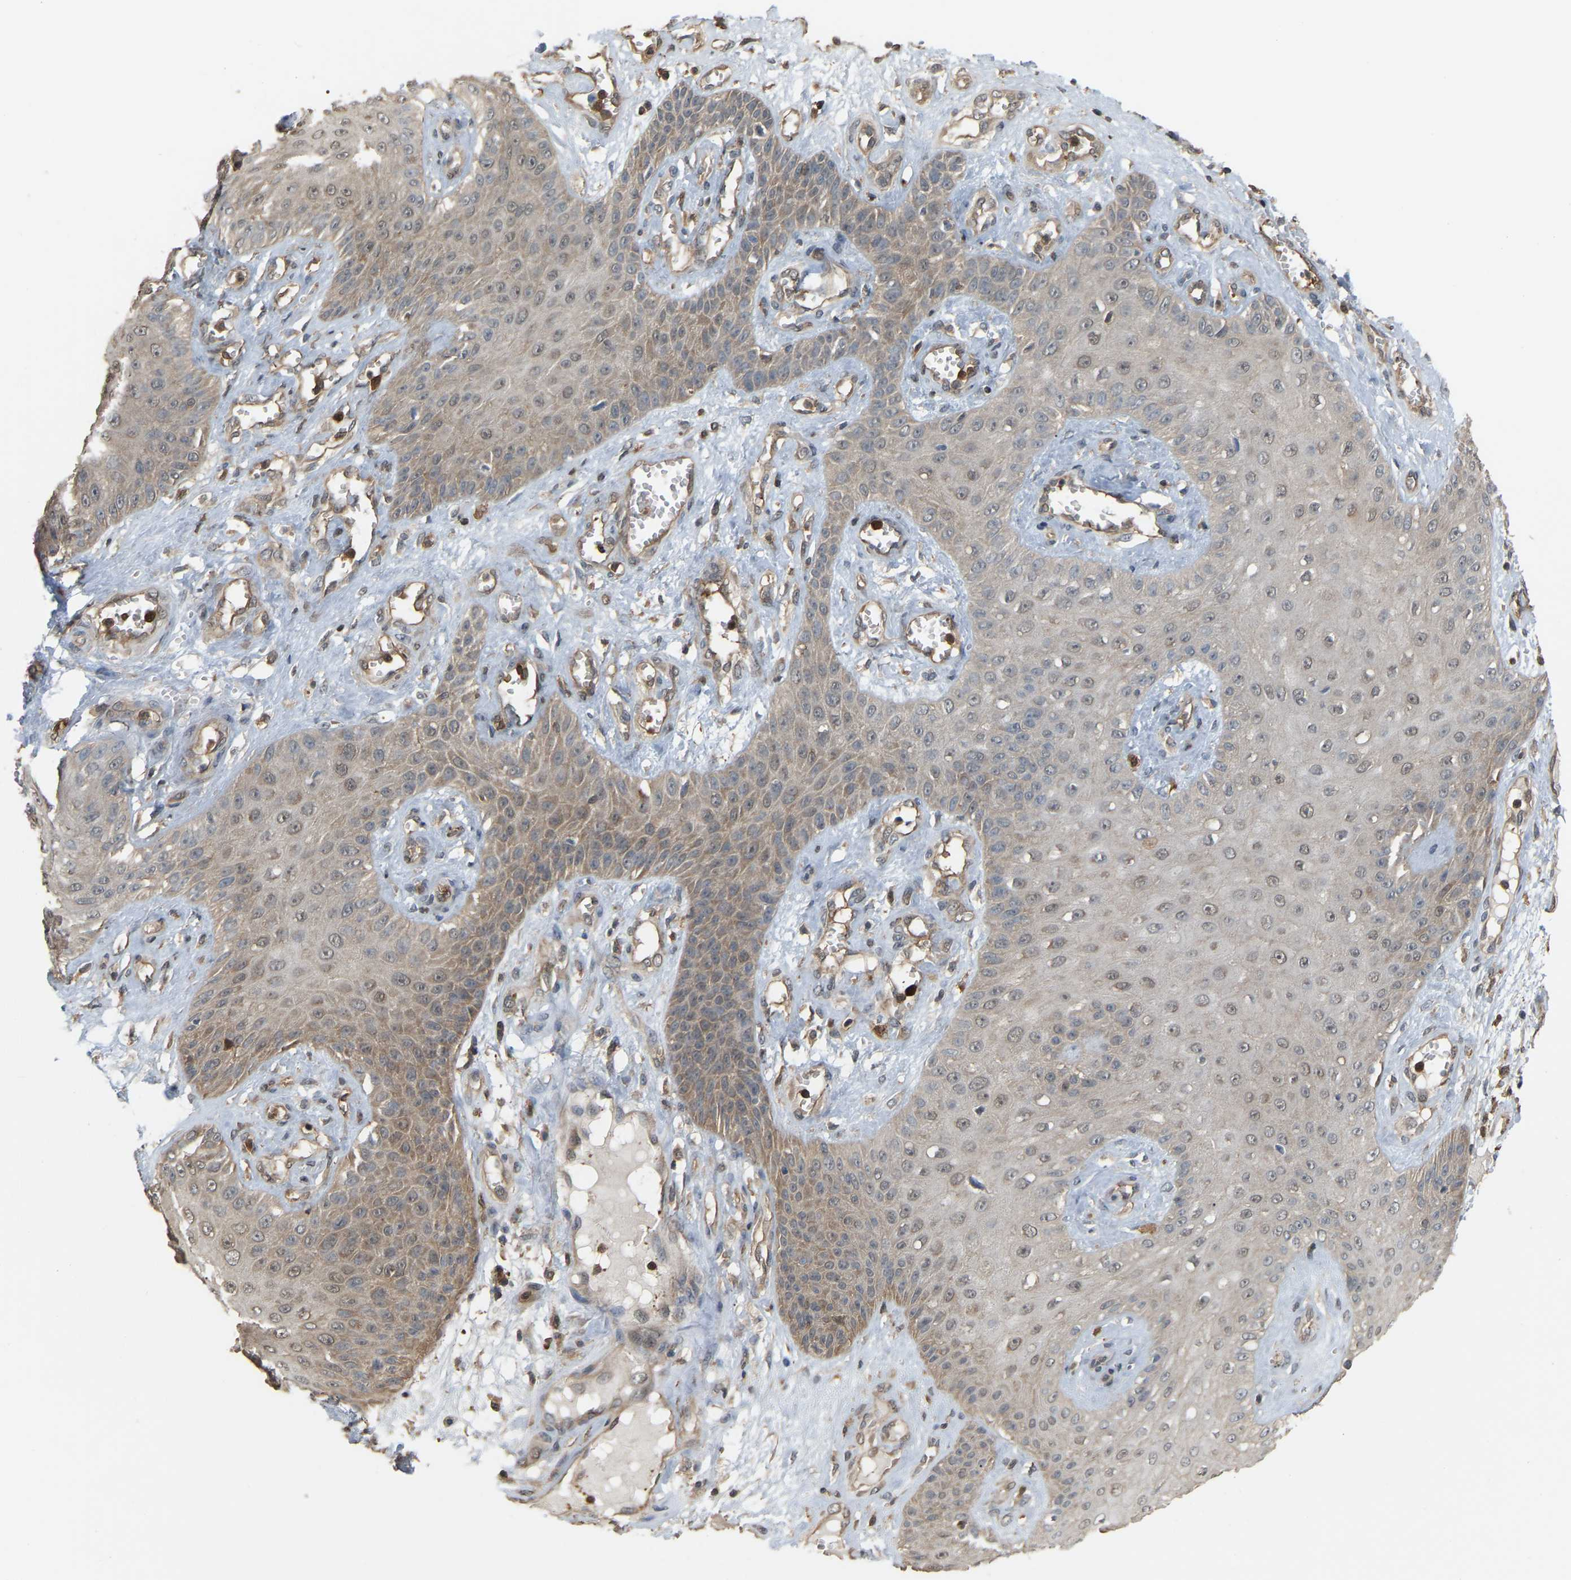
{"staining": {"intensity": "weak", "quantity": "25%-75%", "location": "cytoplasmic/membranous"}, "tissue": "skin cancer", "cell_type": "Tumor cells", "image_type": "cancer", "snomed": [{"axis": "morphology", "description": "Squamous cell carcinoma, NOS"}, {"axis": "topography", "description": "Skin"}], "caption": "Immunohistochemistry (IHC) (DAB (3,3'-diaminobenzidine)) staining of squamous cell carcinoma (skin) exhibits weak cytoplasmic/membranous protein positivity in approximately 25%-75% of tumor cells.", "gene": "MTPN", "patient": {"sex": "male", "age": 74}}